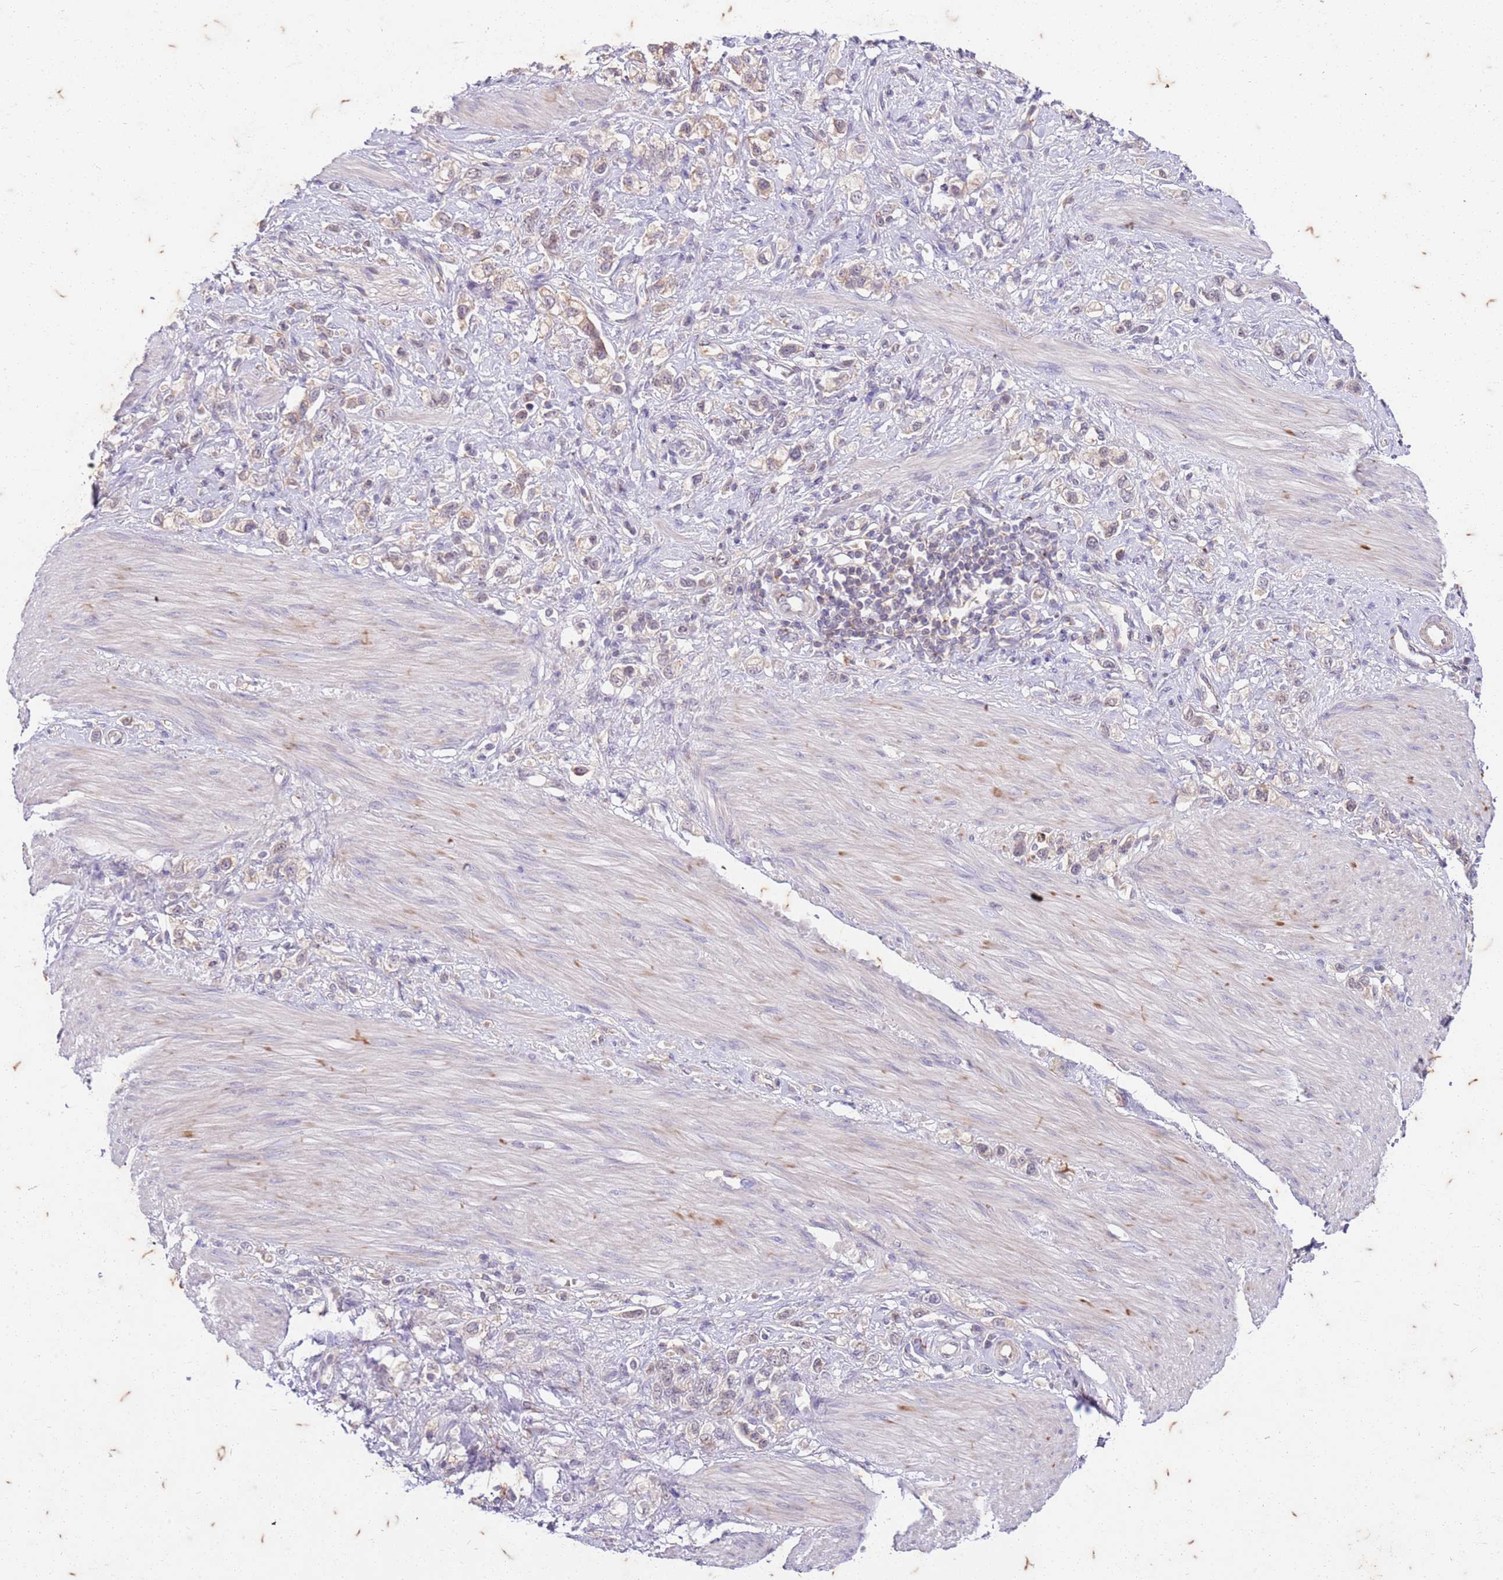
{"staining": {"intensity": "negative", "quantity": "none", "location": "none"}, "tissue": "stomach cancer", "cell_type": "Tumor cells", "image_type": "cancer", "snomed": [{"axis": "morphology", "description": "Adenocarcinoma, NOS"}, {"axis": "topography", "description": "Stomach"}], "caption": "This is an immunohistochemistry photomicrograph of stomach cancer. There is no positivity in tumor cells.", "gene": "RAPGEF3", "patient": {"sex": "female", "age": 65}}